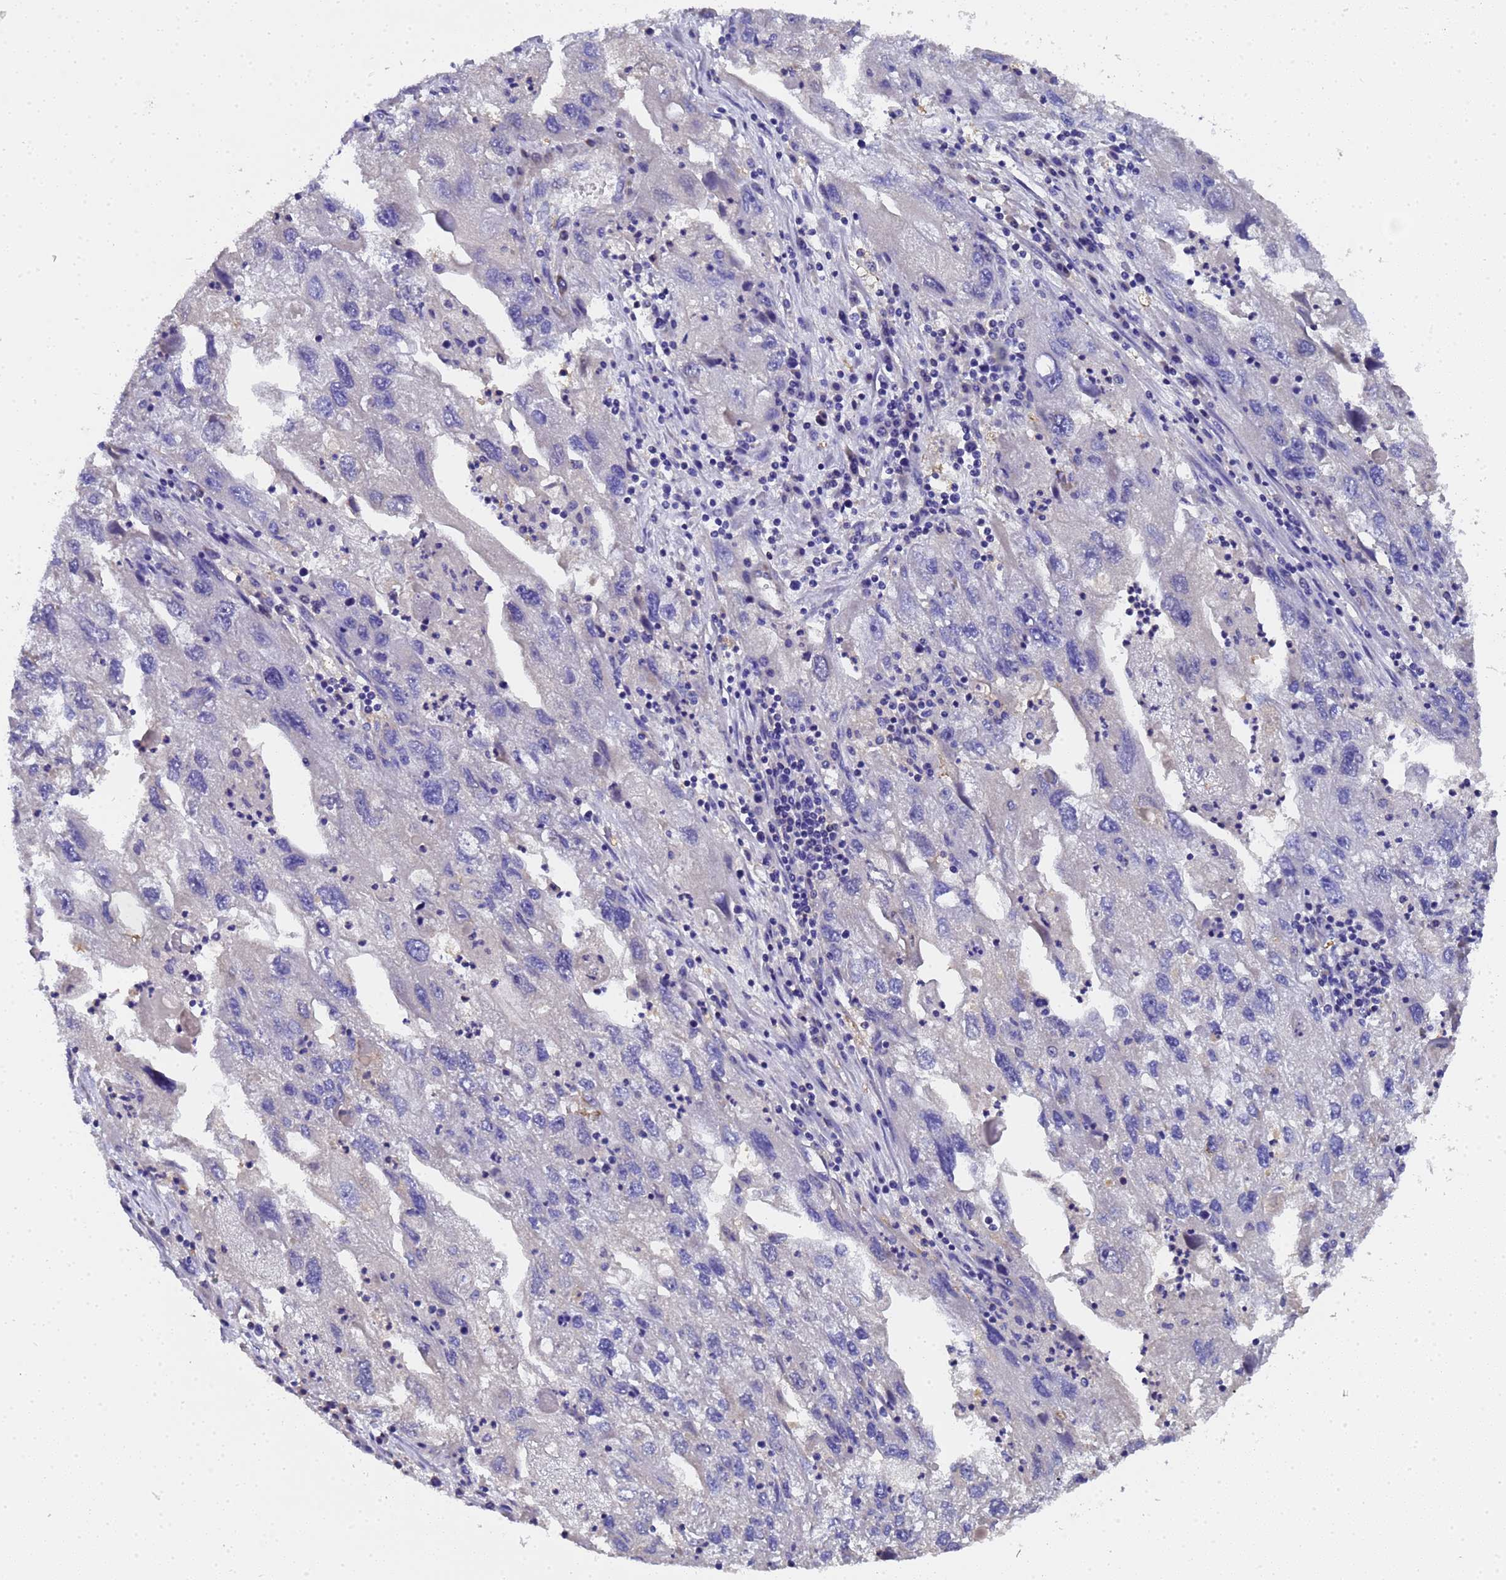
{"staining": {"intensity": "weak", "quantity": "<25%", "location": "cytoplasmic/membranous"}, "tissue": "endometrial cancer", "cell_type": "Tumor cells", "image_type": "cancer", "snomed": [{"axis": "morphology", "description": "Adenocarcinoma, NOS"}, {"axis": "topography", "description": "Endometrium"}], "caption": "Immunohistochemistry histopathology image of endometrial adenocarcinoma stained for a protein (brown), which exhibits no positivity in tumor cells.", "gene": "MOCS1", "patient": {"sex": "female", "age": 49}}